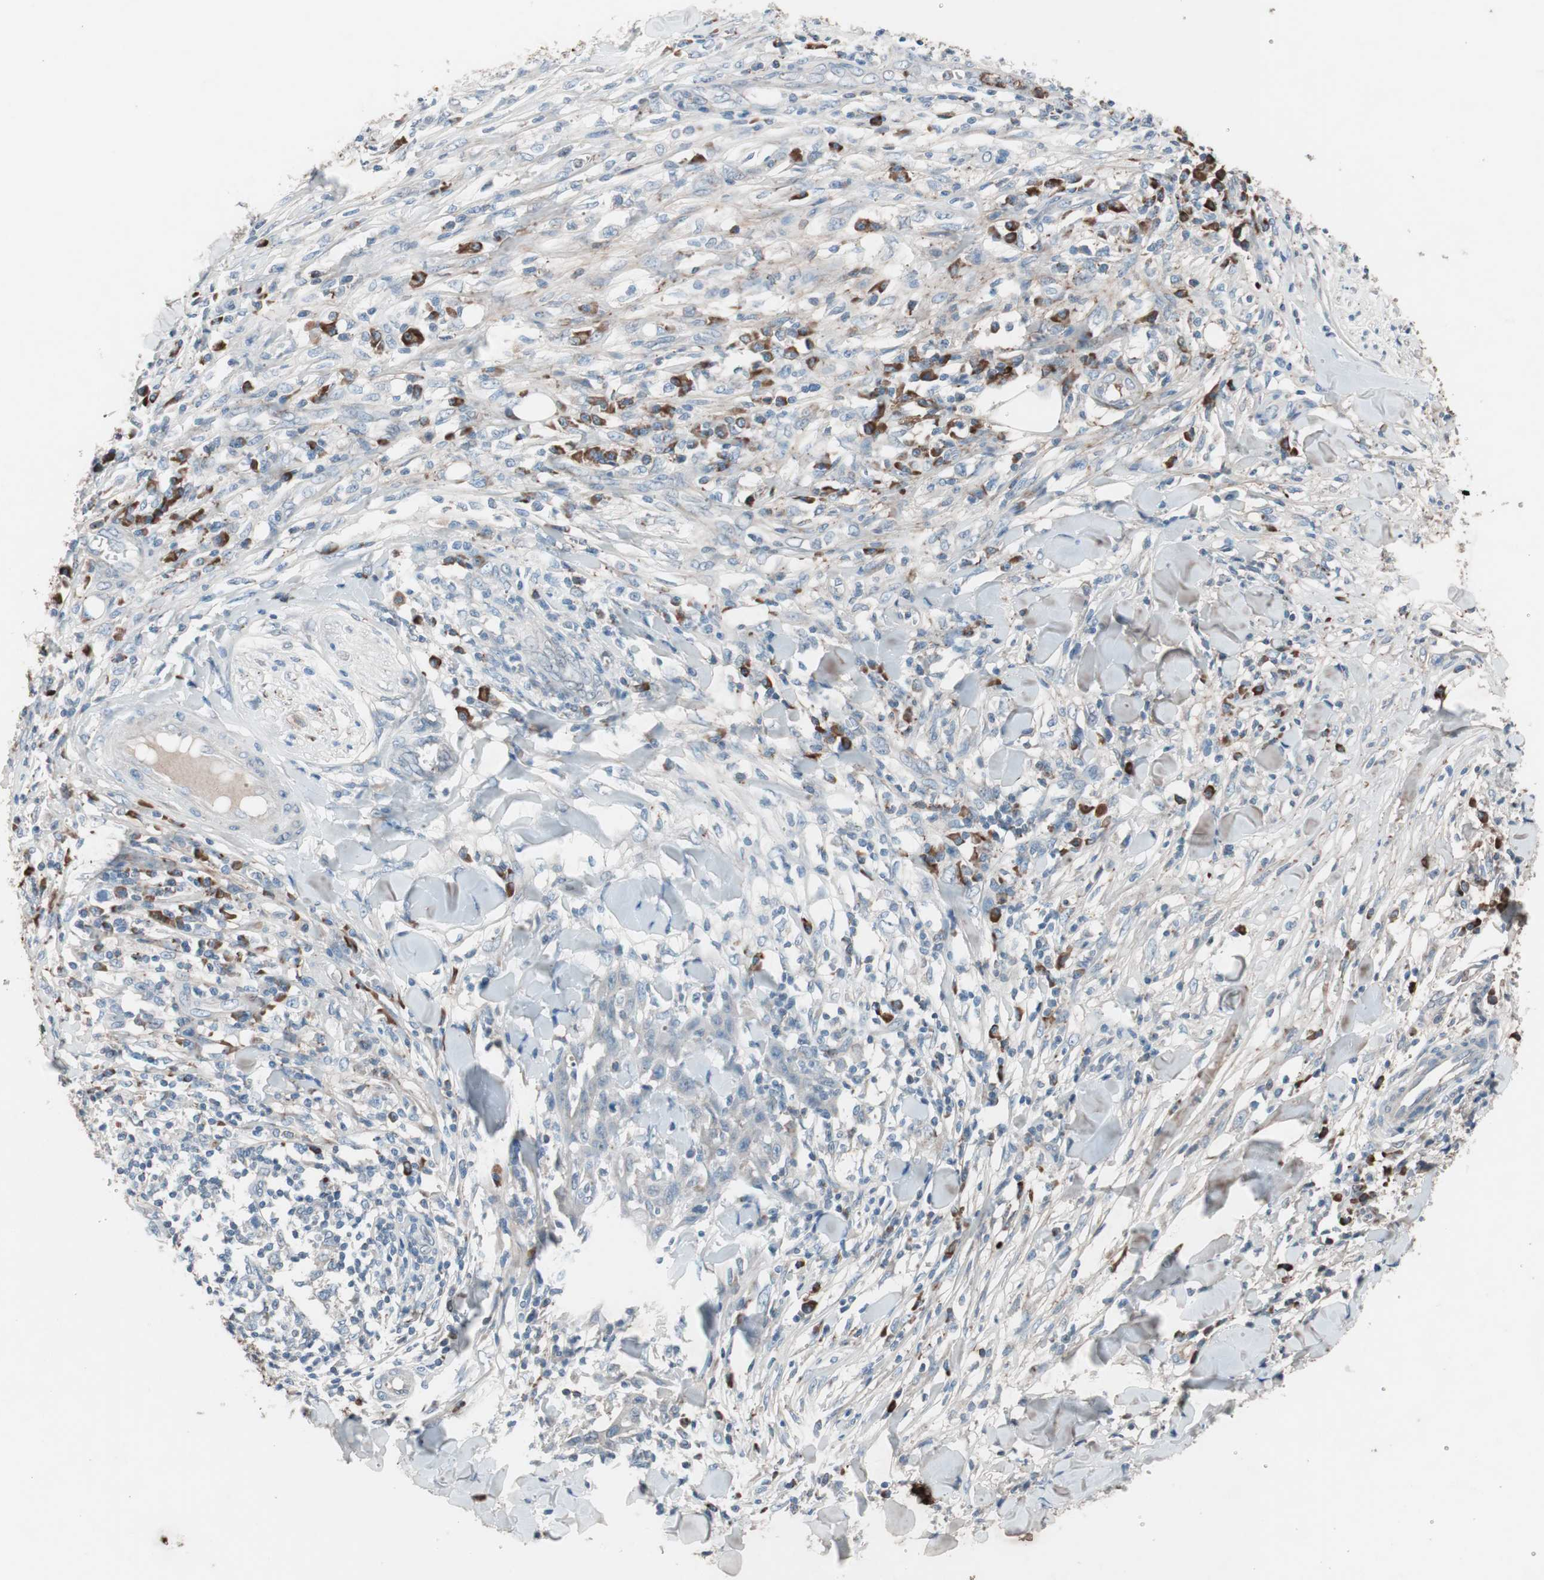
{"staining": {"intensity": "weak", "quantity": "<25%", "location": "cytoplasmic/membranous"}, "tissue": "skin cancer", "cell_type": "Tumor cells", "image_type": "cancer", "snomed": [{"axis": "morphology", "description": "Squamous cell carcinoma, NOS"}, {"axis": "topography", "description": "Skin"}], "caption": "Immunohistochemistry (IHC) histopathology image of neoplastic tissue: human skin squamous cell carcinoma stained with DAB (3,3'-diaminobenzidine) reveals no significant protein staining in tumor cells. (DAB (3,3'-diaminobenzidine) immunohistochemistry (IHC) with hematoxylin counter stain).", "gene": "GRB7", "patient": {"sex": "male", "age": 24}}